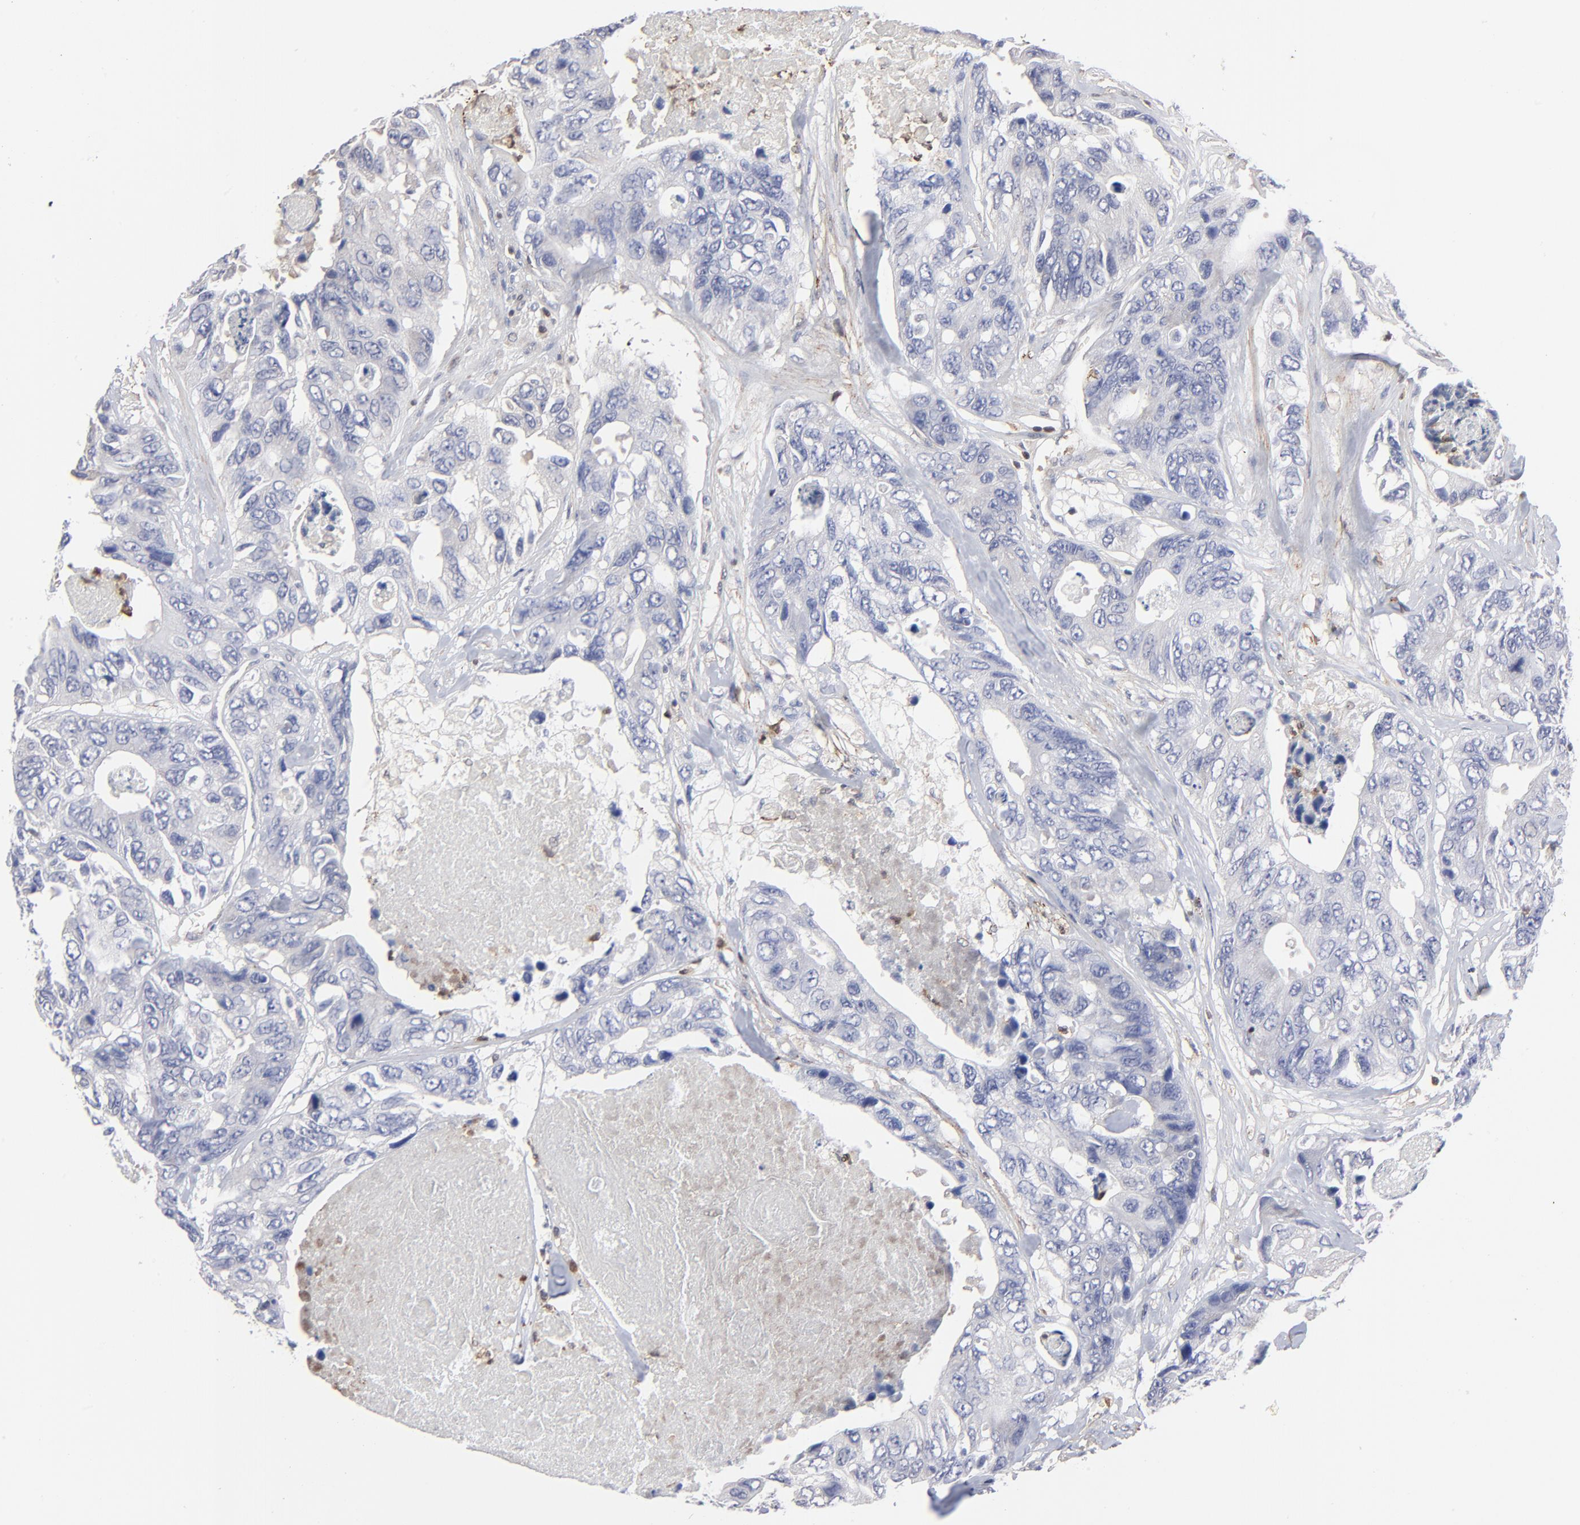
{"staining": {"intensity": "negative", "quantity": "none", "location": "none"}, "tissue": "colorectal cancer", "cell_type": "Tumor cells", "image_type": "cancer", "snomed": [{"axis": "morphology", "description": "Adenocarcinoma, NOS"}, {"axis": "topography", "description": "Colon"}], "caption": "This is a histopathology image of immunohistochemistry staining of adenocarcinoma (colorectal), which shows no staining in tumor cells.", "gene": "TBXT", "patient": {"sex": "female", "age": 86}}